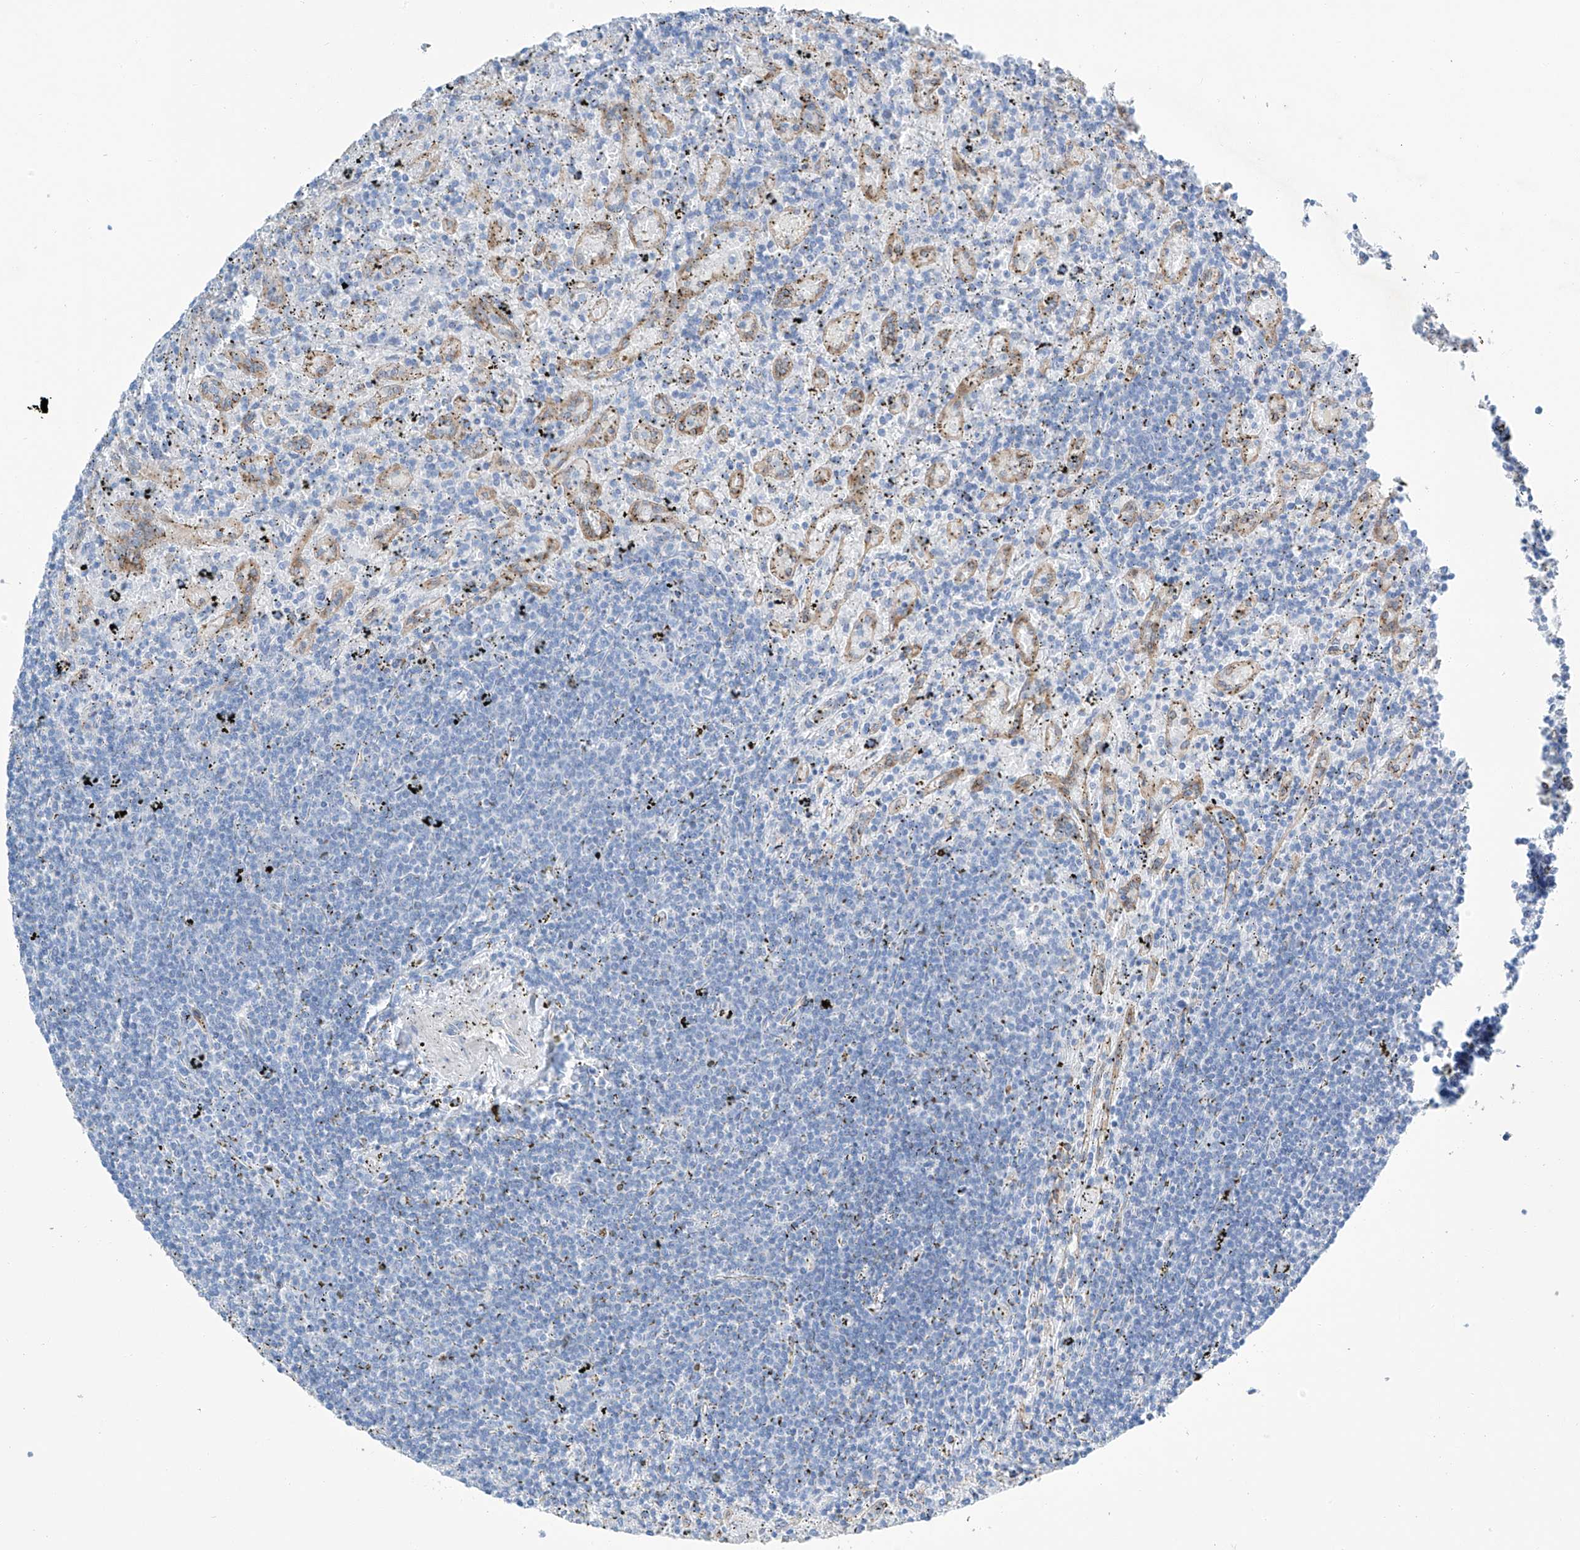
{"staining": {"intensity": "negative", "quantity": "none", "location": "none"}, "tissue": "lymphoma", "cell_type": "Tumor cells", "image_type": "cancer", "snomed": [{"axis": "morphology", "description": "Malignant lymphoma, non-Hodgkin's type, Low grade"}, {"axis": "topography", "description": "Spleen"}], "caption": "Immunohistochemistry image of lymphoma stained for a protein (brown), which displays no positivity in tumor cells.", "gene": "MAGI1", "patient": {"sex": "male", "age": 76}}